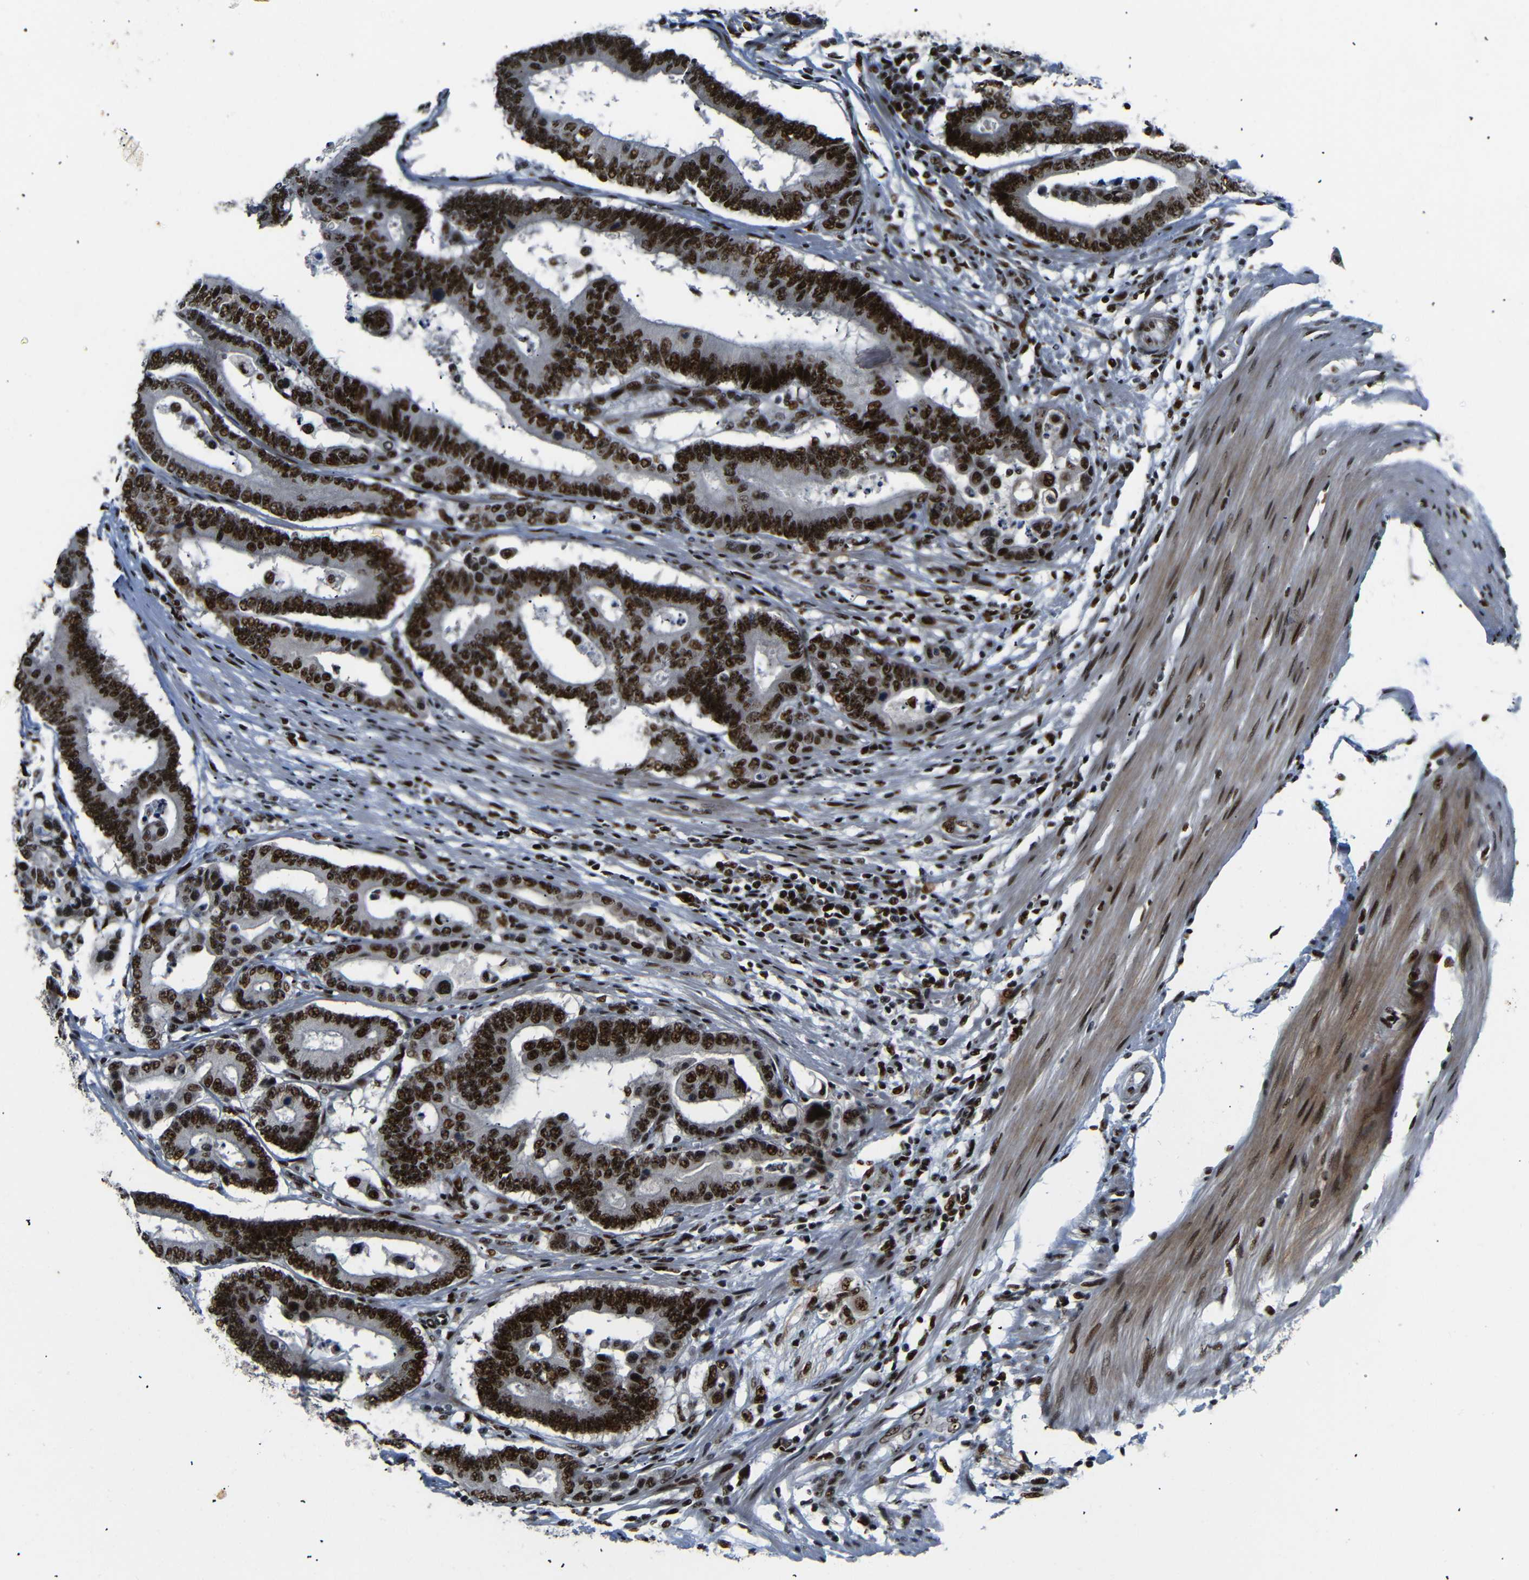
{"staining": {"intensity": "strong", "quantity": ">75%", "location": "nuclear"}, "tissue": "colorectal cancer", "cell_type": "Tumor cells", "image_type": "cancer", "snomed": [{"axis": "morphology", "description": "Normal tissue, NOS"}, {"axis": "morphology", "description": "Adenocarcinoma, NOS"}, {"axis": "topography", "description": "Colon"}], "caption": "High-magnification brightfield microscopy of colorectal adenocarcinoma stained with DAB (3,3'-diaminobenzidine) (brown) and counterstained with hematoxylin (blue). tumor cells exhibit strong nuclear staining is seen in about>75% of cells.", "gene": "SETDB2", "patient": {"sex": "male", "age": 82}}